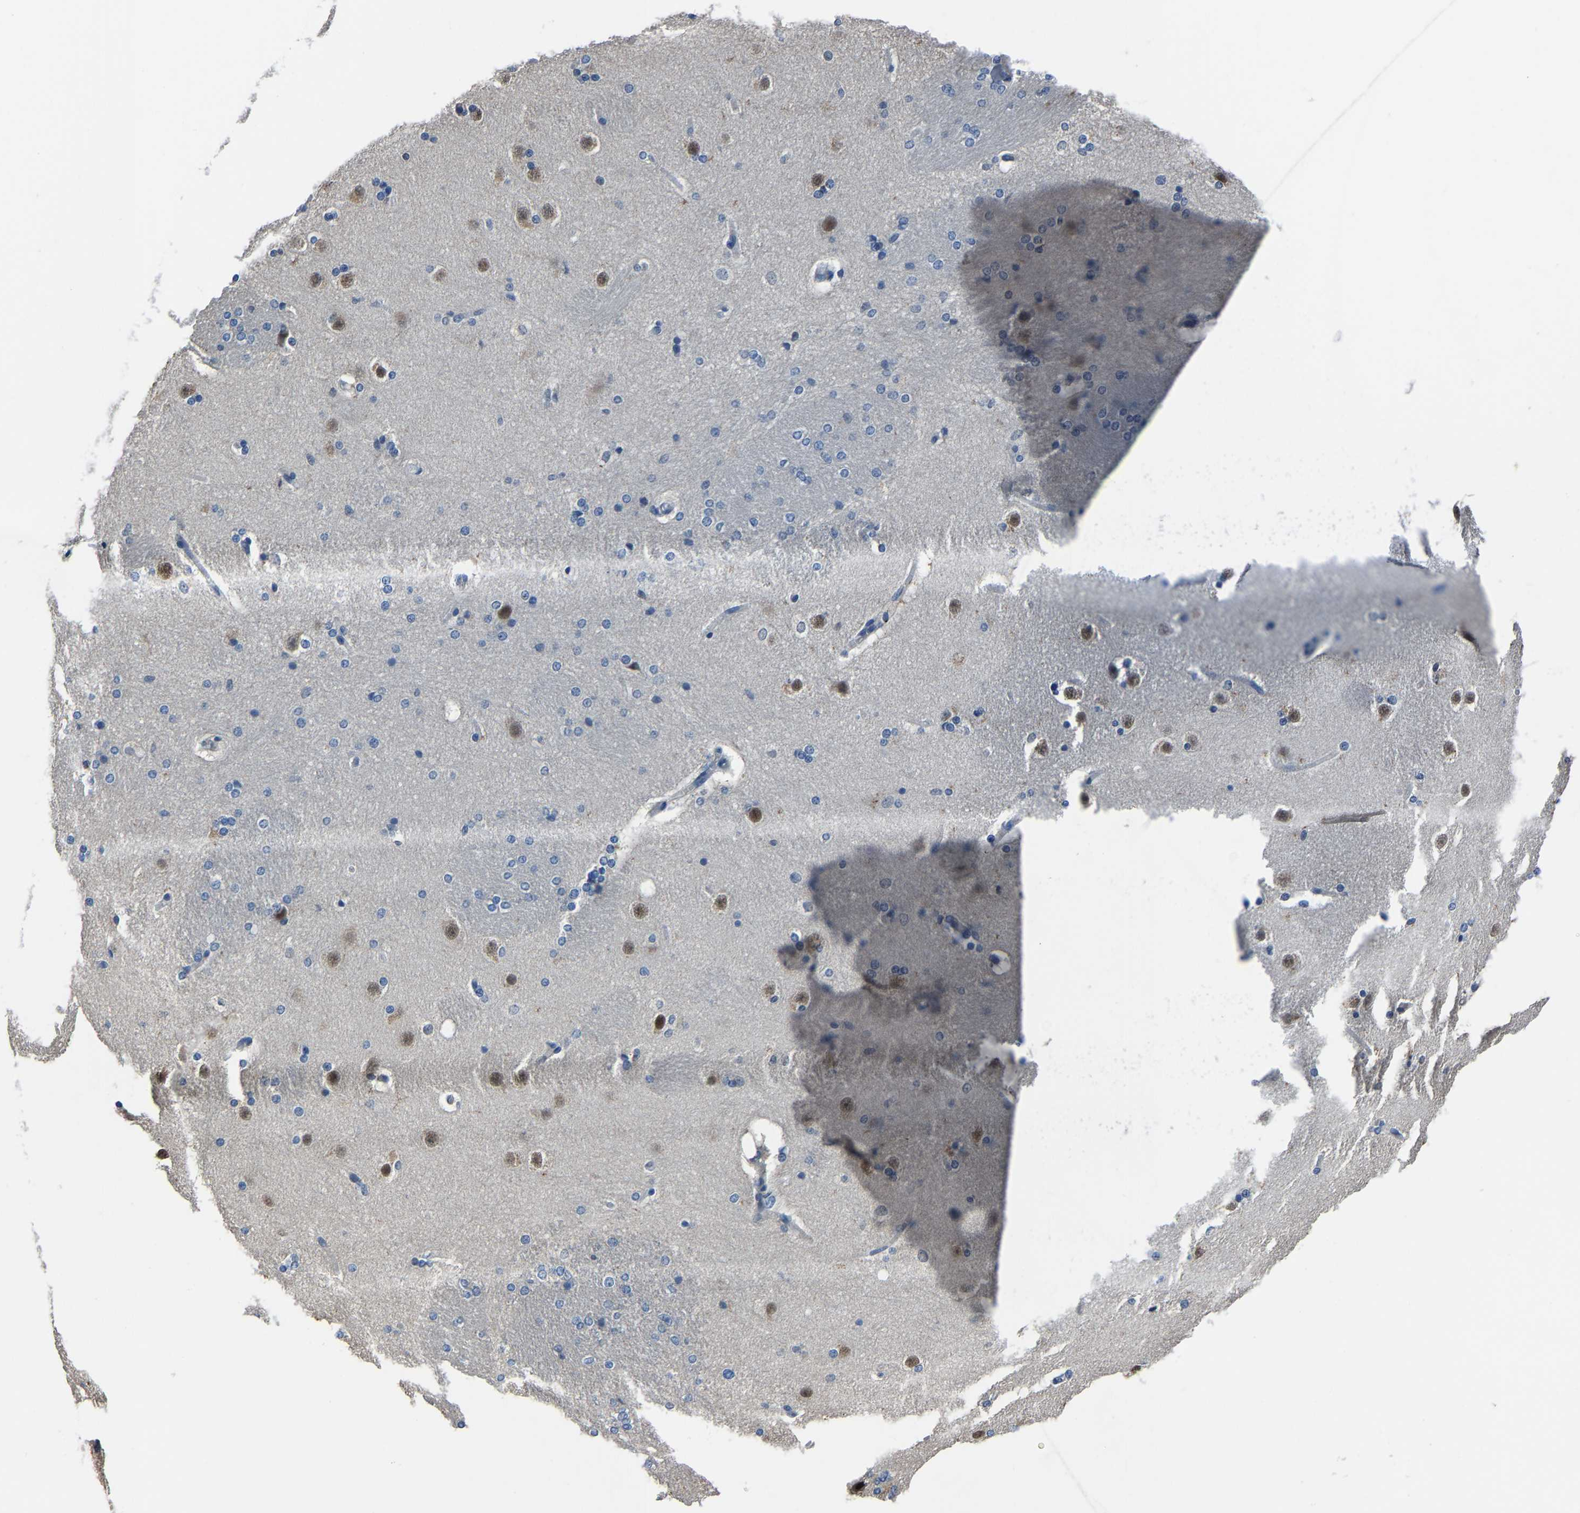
{"staining": {"intensity": "negative", "quantity": "none", "location": "none"}, "tissue": "caudate", "cell_type": "Glial cells", "image_type": "normal", "snomed": [{"axis": "morphology", "description": "Normal tissue, NOS"}, {"axis": "topography", "description": "Lateral ventricle wall"}], "caption": "Glial cells are negative for protein expression in normal human caudate. (Stains: DAB (3,3'-diaminobenzidine) immunohistochemistry with hematoxylin counter stain, Microscopy: brightfield microscopy at high magnification).", "gene": "STRBP", "patient": {"sex": "female", "age": 19}}